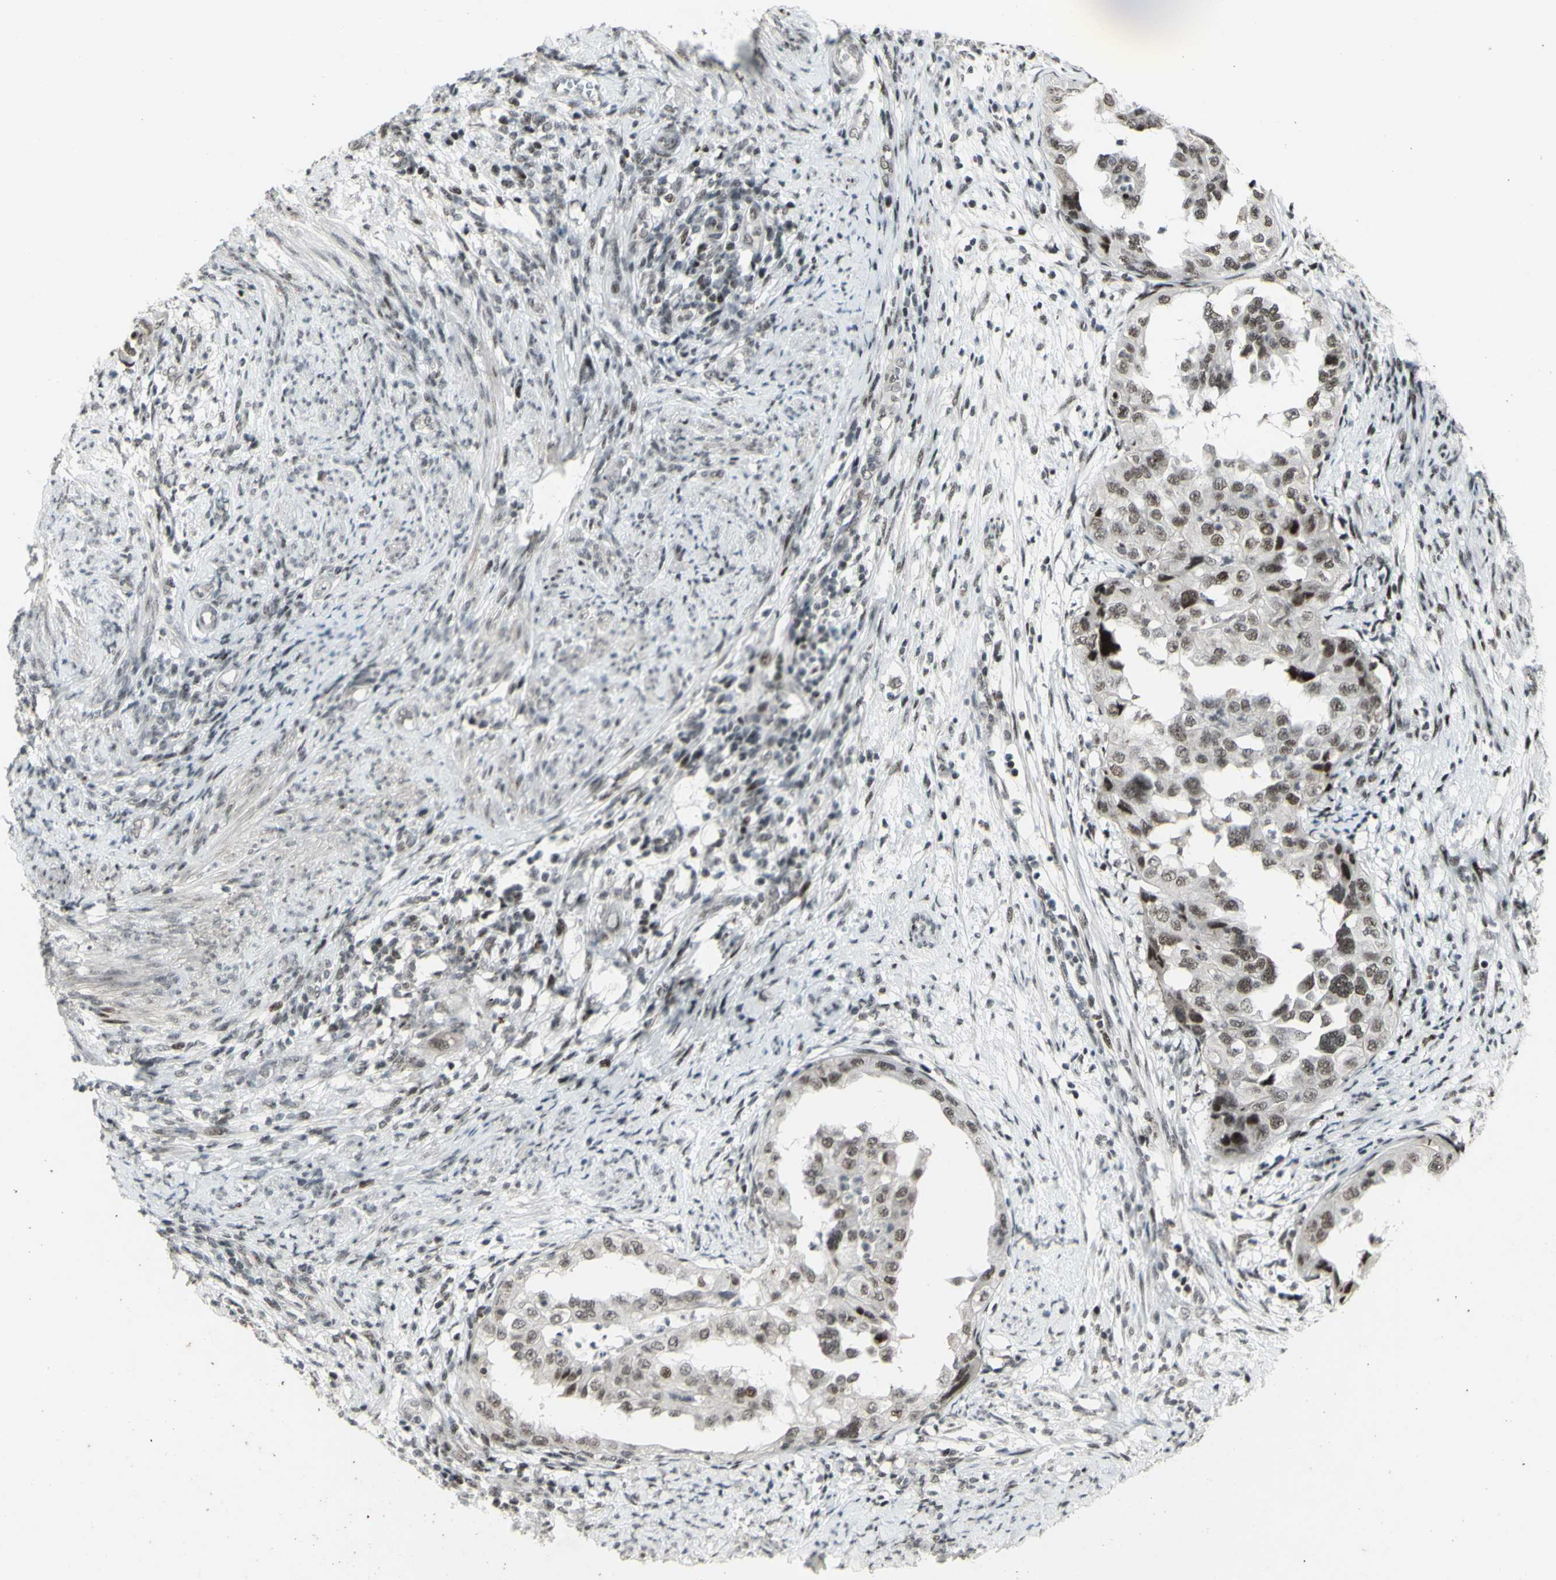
{"staining": {"intensity": "weak", "quantity": "25%-75%", "location": "nuclear"}, "tissue": "endometrial cancer", "cell_type": "Tumor cells", "image_type": "cancer", "snomed": [{"axis": "morphology", "description": "Adenocarcinoma, NOS"}, {"axis": "topography", "description": "Endometrium"}], "caption": "There is low levels of weak nuclear positivity in tumor cells of endometrial cancer, as demonstrated by immunohistochemical staining (brown color).", "gene": "SUPT6H", "patient": {"sex": "female", "age": 85}}